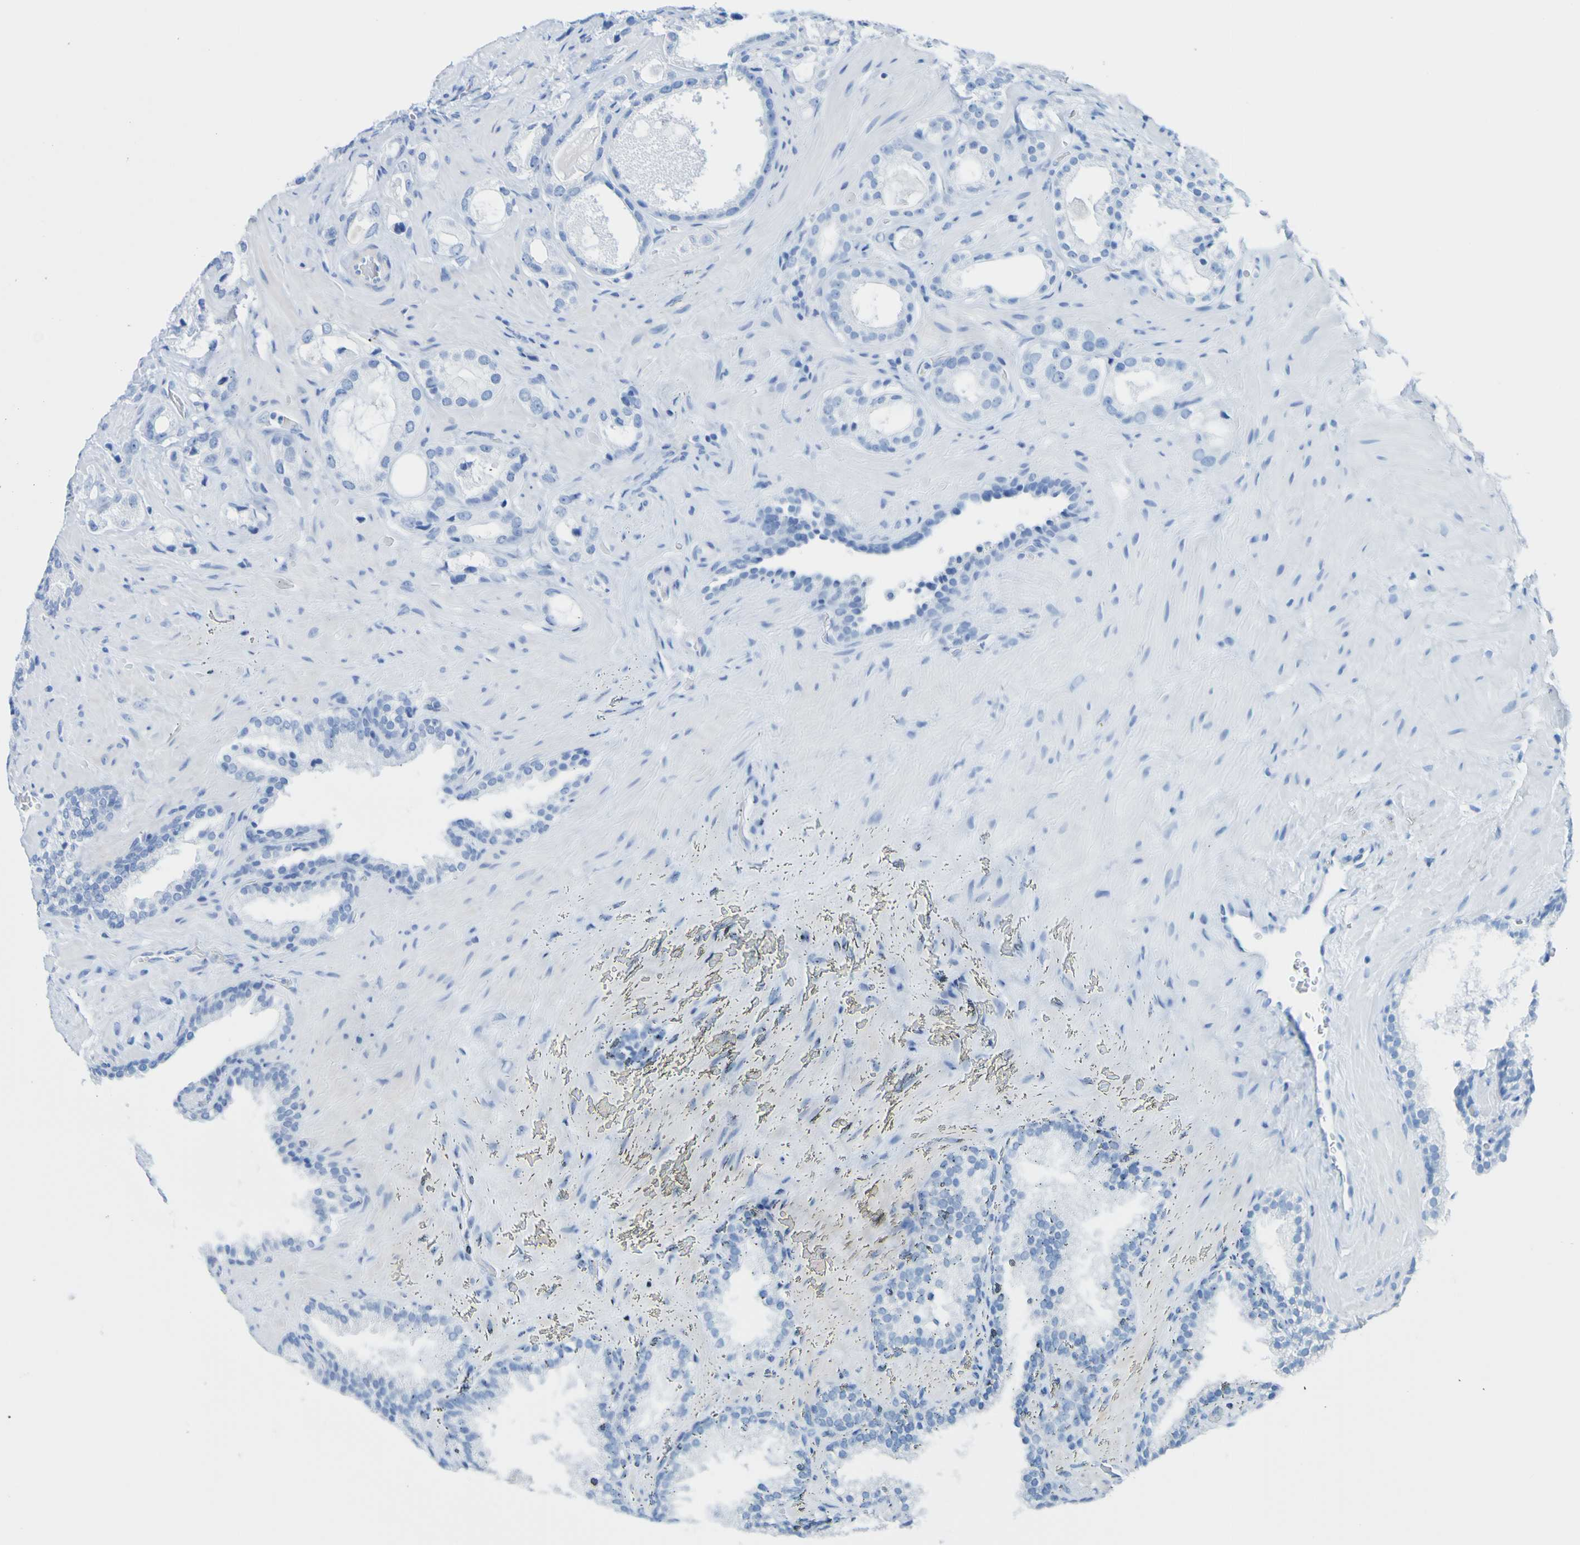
{"staining": {"intensity": "negative", "quantity": "none", "location": "none"}, "tissue": "prostate cancer", "cell_type": "Tumor cells", "image_type": "cancer", "snomed": [{"axis": "morphology", "description": "Adenocarcinoma, High grade"}, {"axis": "topography", "description": "Prostate"}], "caption": "Prostate cancer was stained to show a protein in brown. There is no significant staining in tumor cells. Brightfield microscopy of immunohistochemistry (IHC) stained with DAB (brown) and hematoxylin (blue), captured at high magnification.", "gene": "ACMSD", "patient": {"sex": "male", "age": 64}}